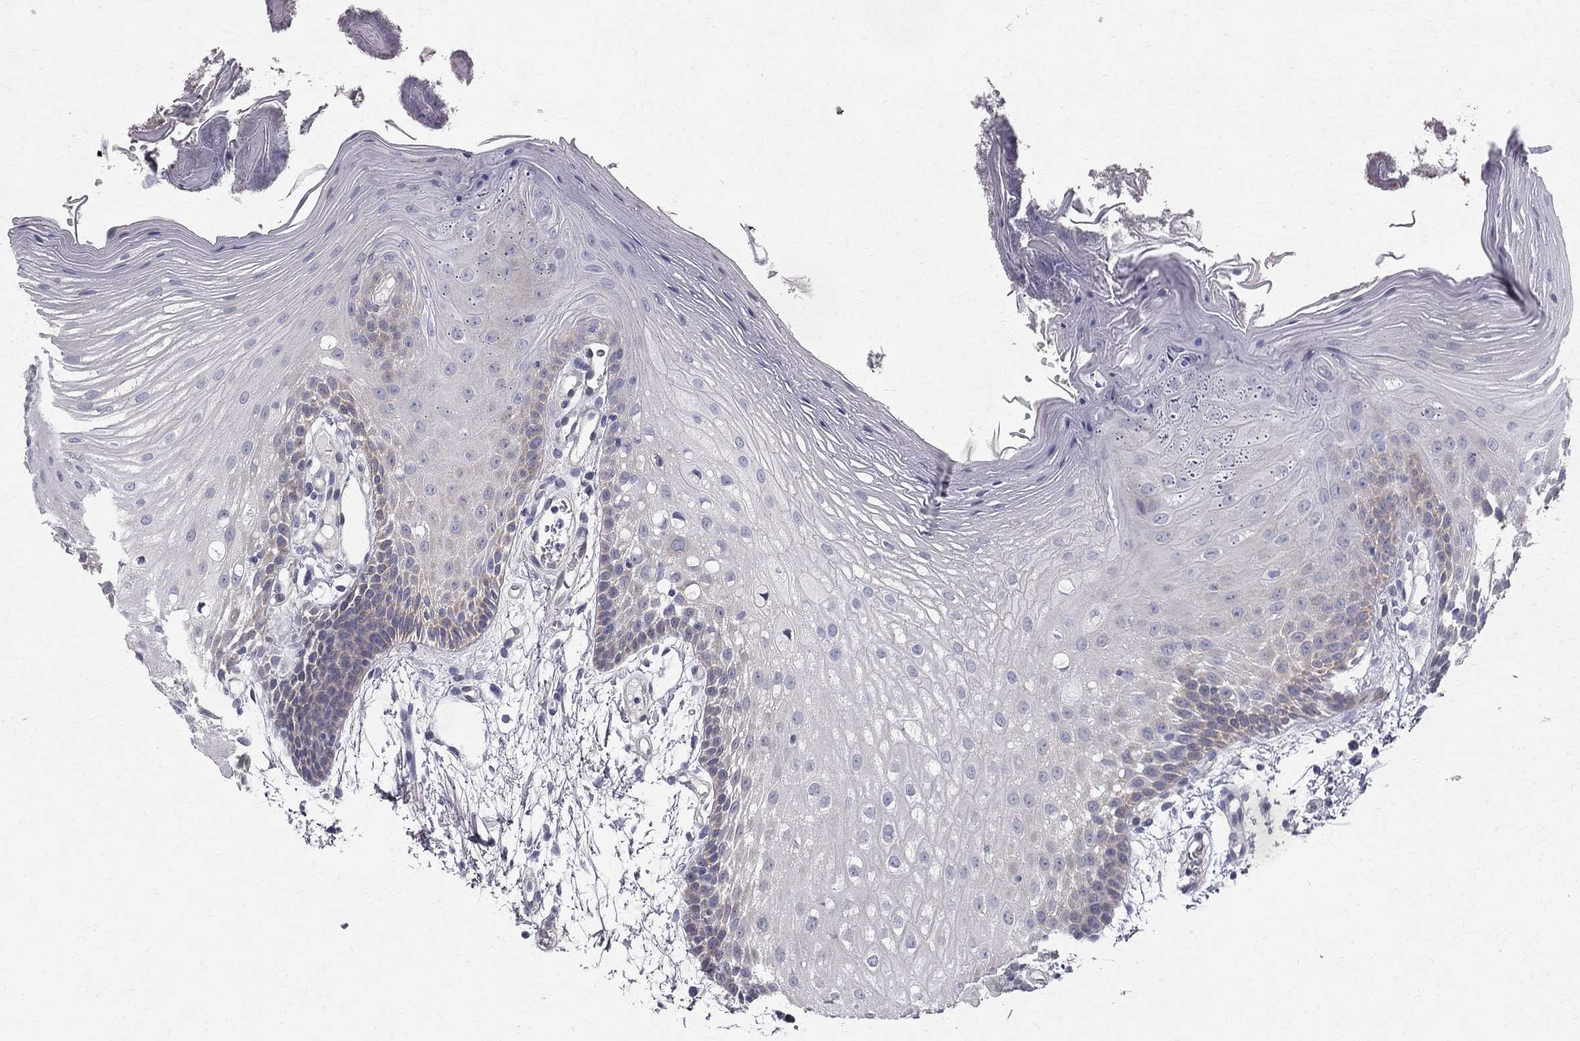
{"staining": {"intensity": "moderate", "quantity": "<25%", "location": "cytoplasmic/membranous"}, "tissue": "oral mucosa", "cell_type": "Squamous epithelial cells", "image_type": "normal", "snomed": [{"axis": "morphology", "description": "Normal tissue, NOS"}, {"axis": "morphology", "description": "Squamous cell carcinoma, NOS"}, {"axis": "topography", "description": "Oral tissue"}, {"axis": "topography", "description": "Head-Neck"}], "caption": "Oral mucosa stained with DAB immunohistochemistry (IHC) demonstrates low levels of moderate cytoplasmic/membranous positivity in about <25% of squamous epithelial cells. The protein of interest is shown in brown color, while the nuclei are stained blue.", "gene": "CLIC6", "patient": {"sex": "male", "age": 69}}